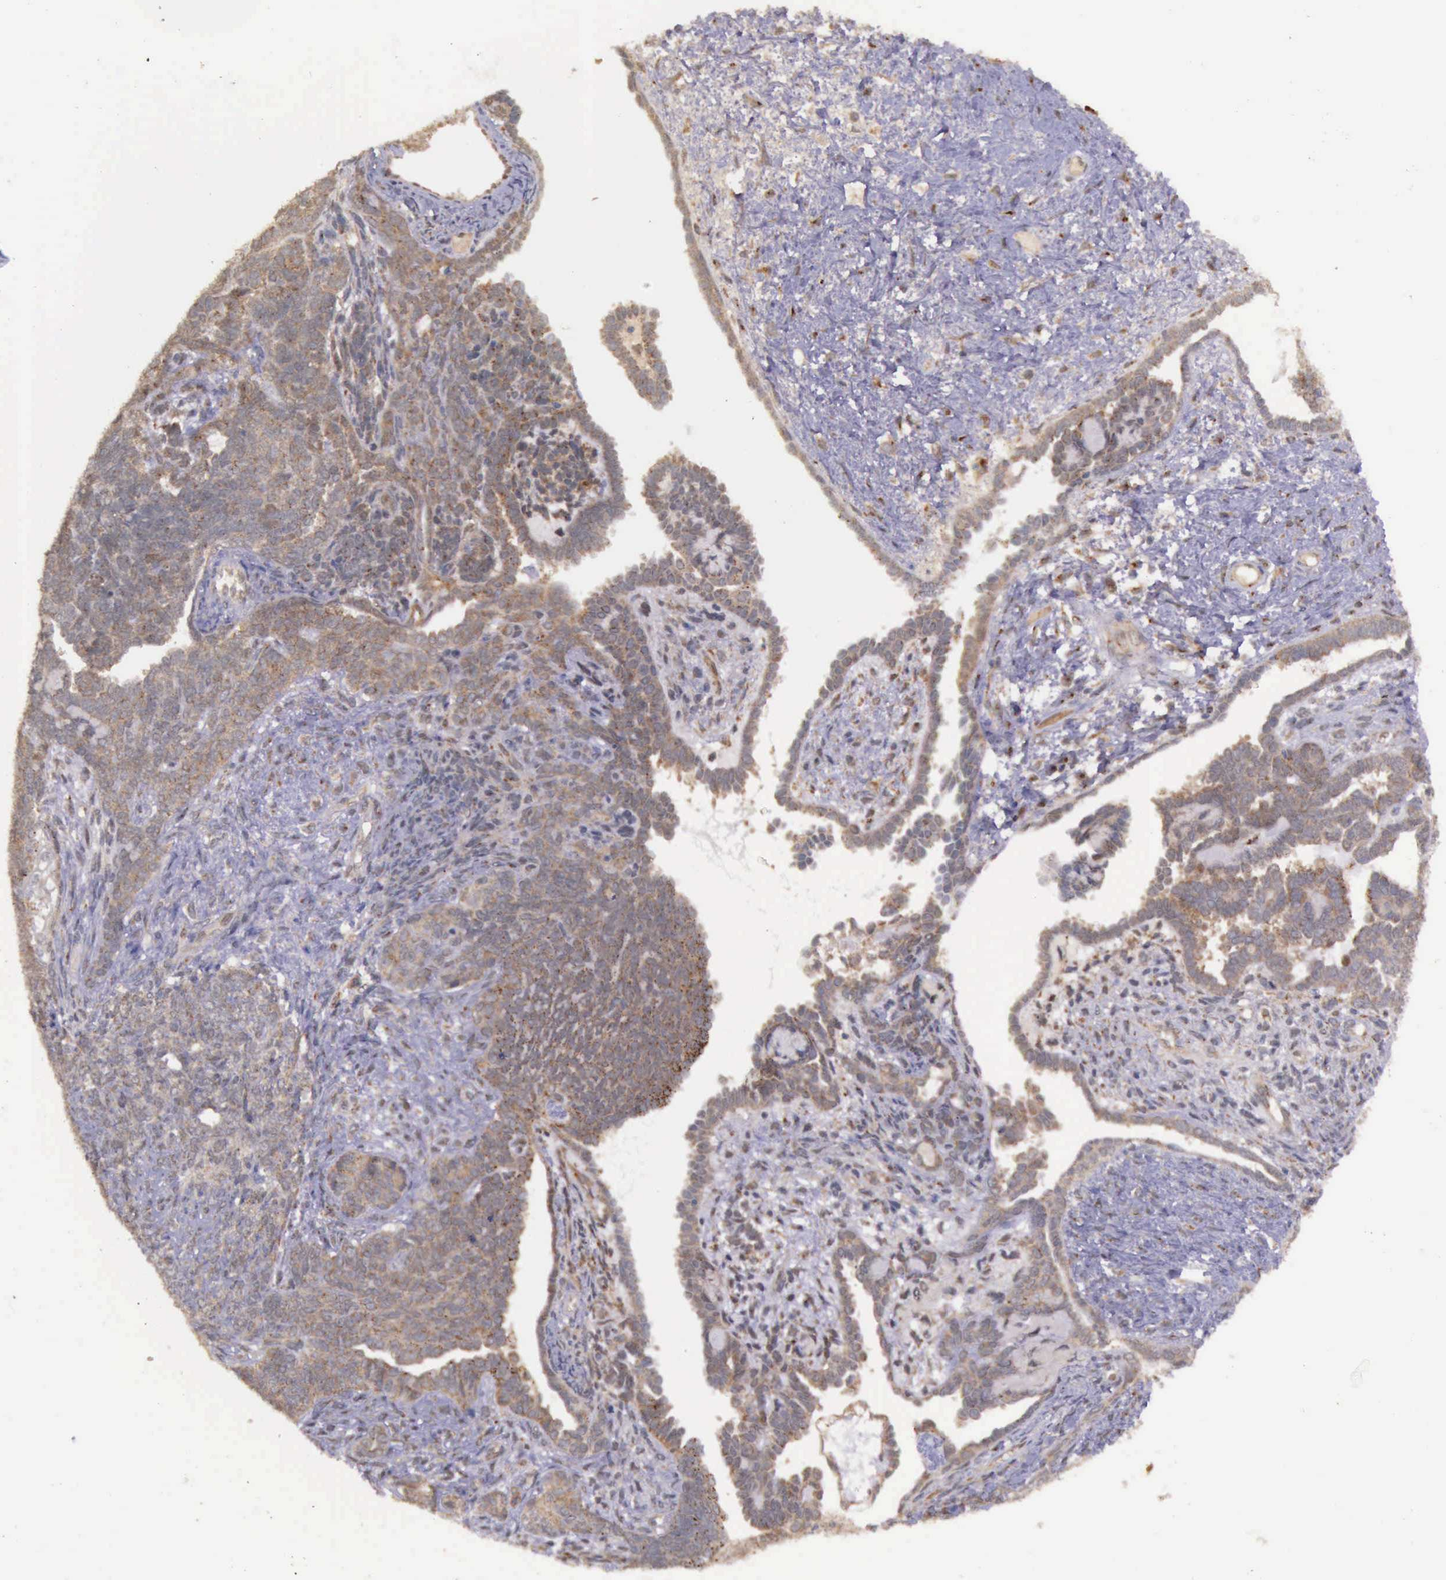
{"staining": {"intensity": "moderate", "quantity": ">75%", "location": "cytoplasmic/membranous"}, "tissue": "endometrial cancer", "cell_type": "Tumor cells", "image_type": "cancer", "snomed": [{"axis": "morphology", "description": "Neoplasm, malignant, NOS"}, {"axis": "topography", "description": "Endometrium"}], "caption": "Immunohistochemistry (IHC) micrograph of neoplastic tissue: endometrial malignant neoplasm stained using IHC demonstrates medium levels of moderate protein expression localized specifically in the cytoplasmic/membranous of tumor cells, appearing as a cytoplasmic/membranous brown color.", "gene": "ARMCX3", "patient": {"sex": "female", "age": 74}}